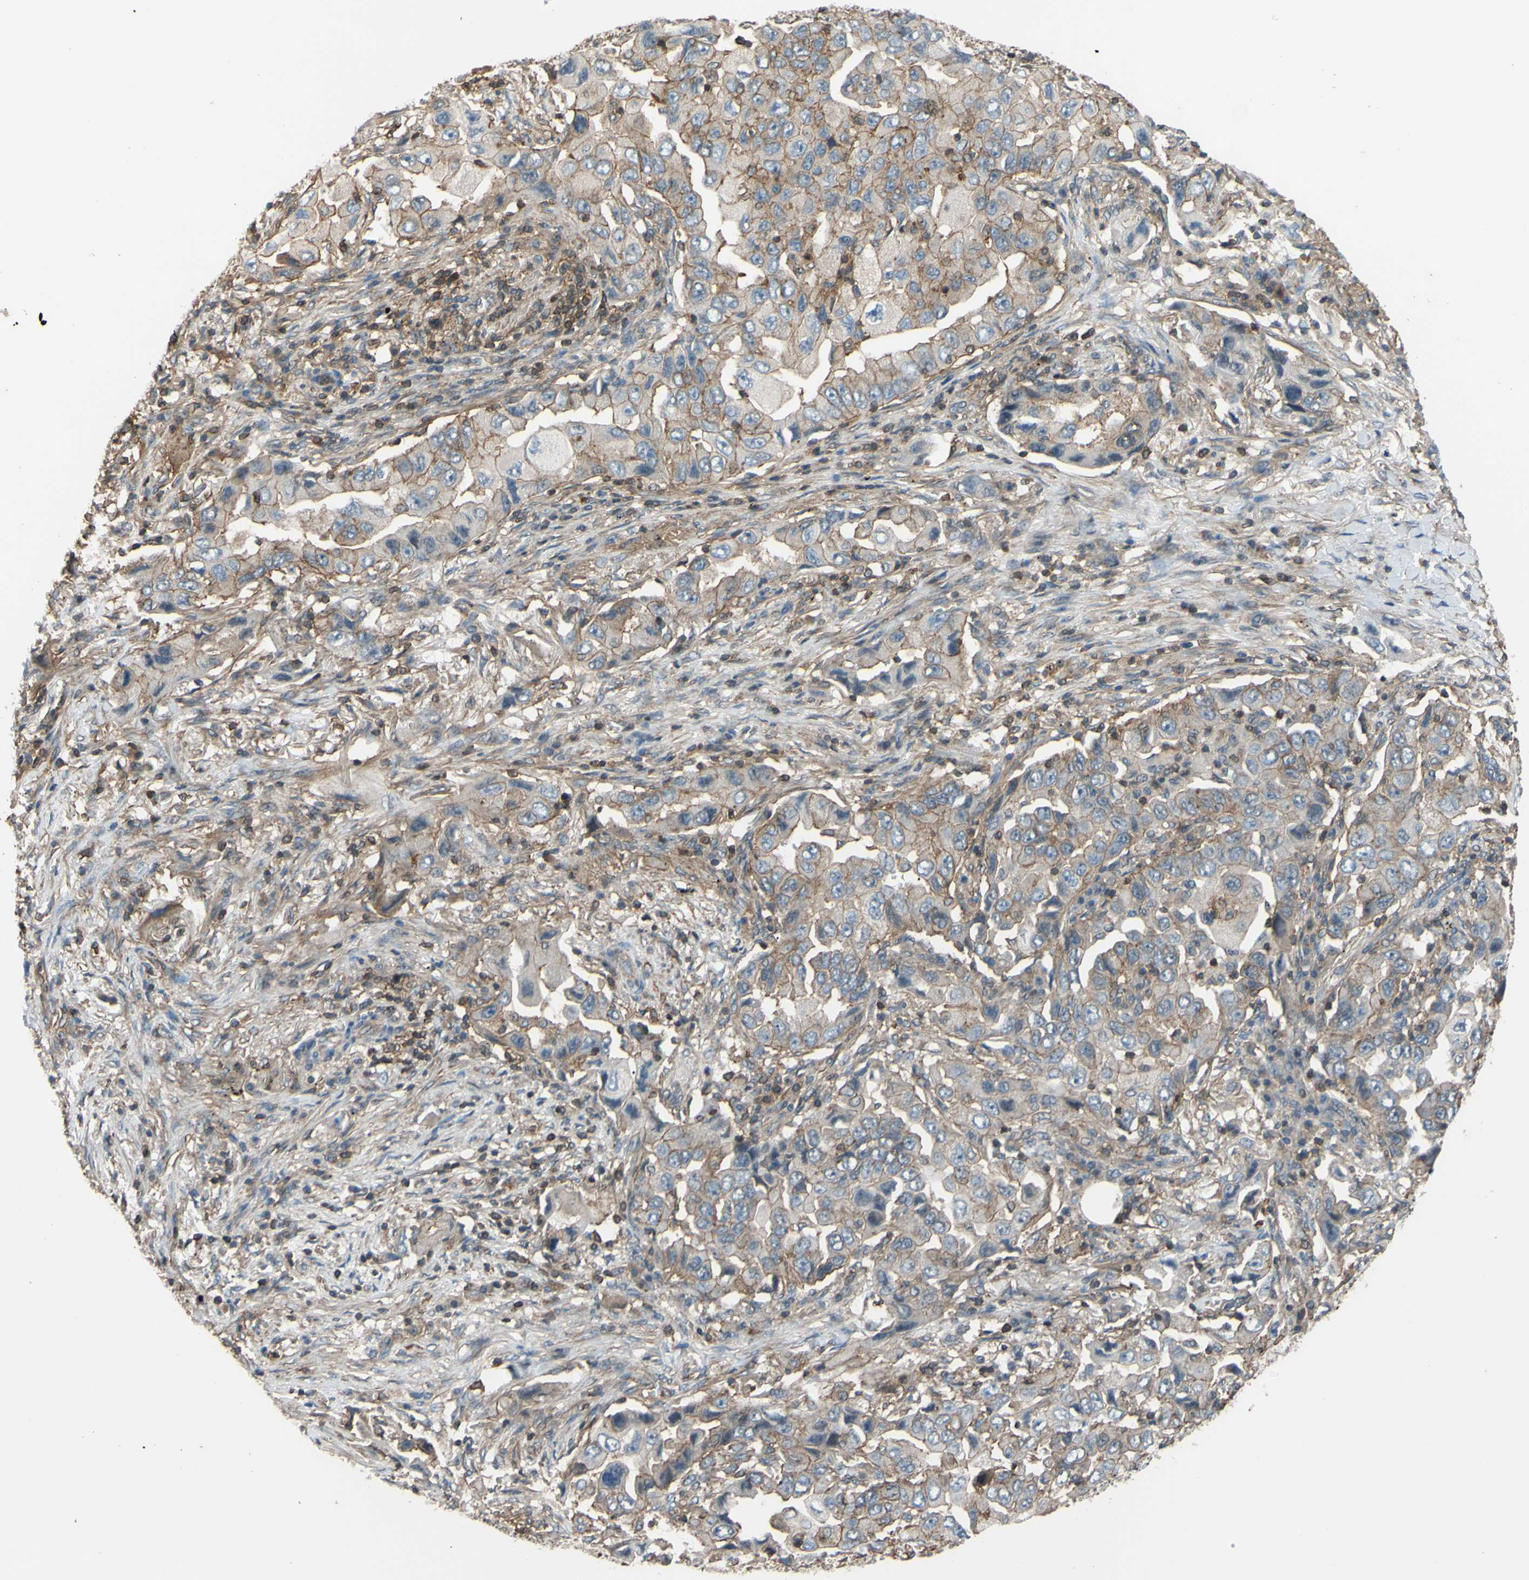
{"staining": {"intensity": "moderate", "quantity": "<25%", "location": "cytoplasmic/membranous"}, "tissue": "lung cancer", "cell_type": "Tumor cells", "image_type": "cancer", "snomed": [{"axis": "morphology", "description": "Adenocarcinoma, NOS"}, {"axis": "topography", "description": "Lung"}], "caption": "Immunohistochemical staining of adenocarcinoma (lung) exhibits moderate cytoplasmic/membranous protein staining in about <25% of tumor cells.", "gene": "ADD3", "patient": {"sex": "female", "age": 65}}